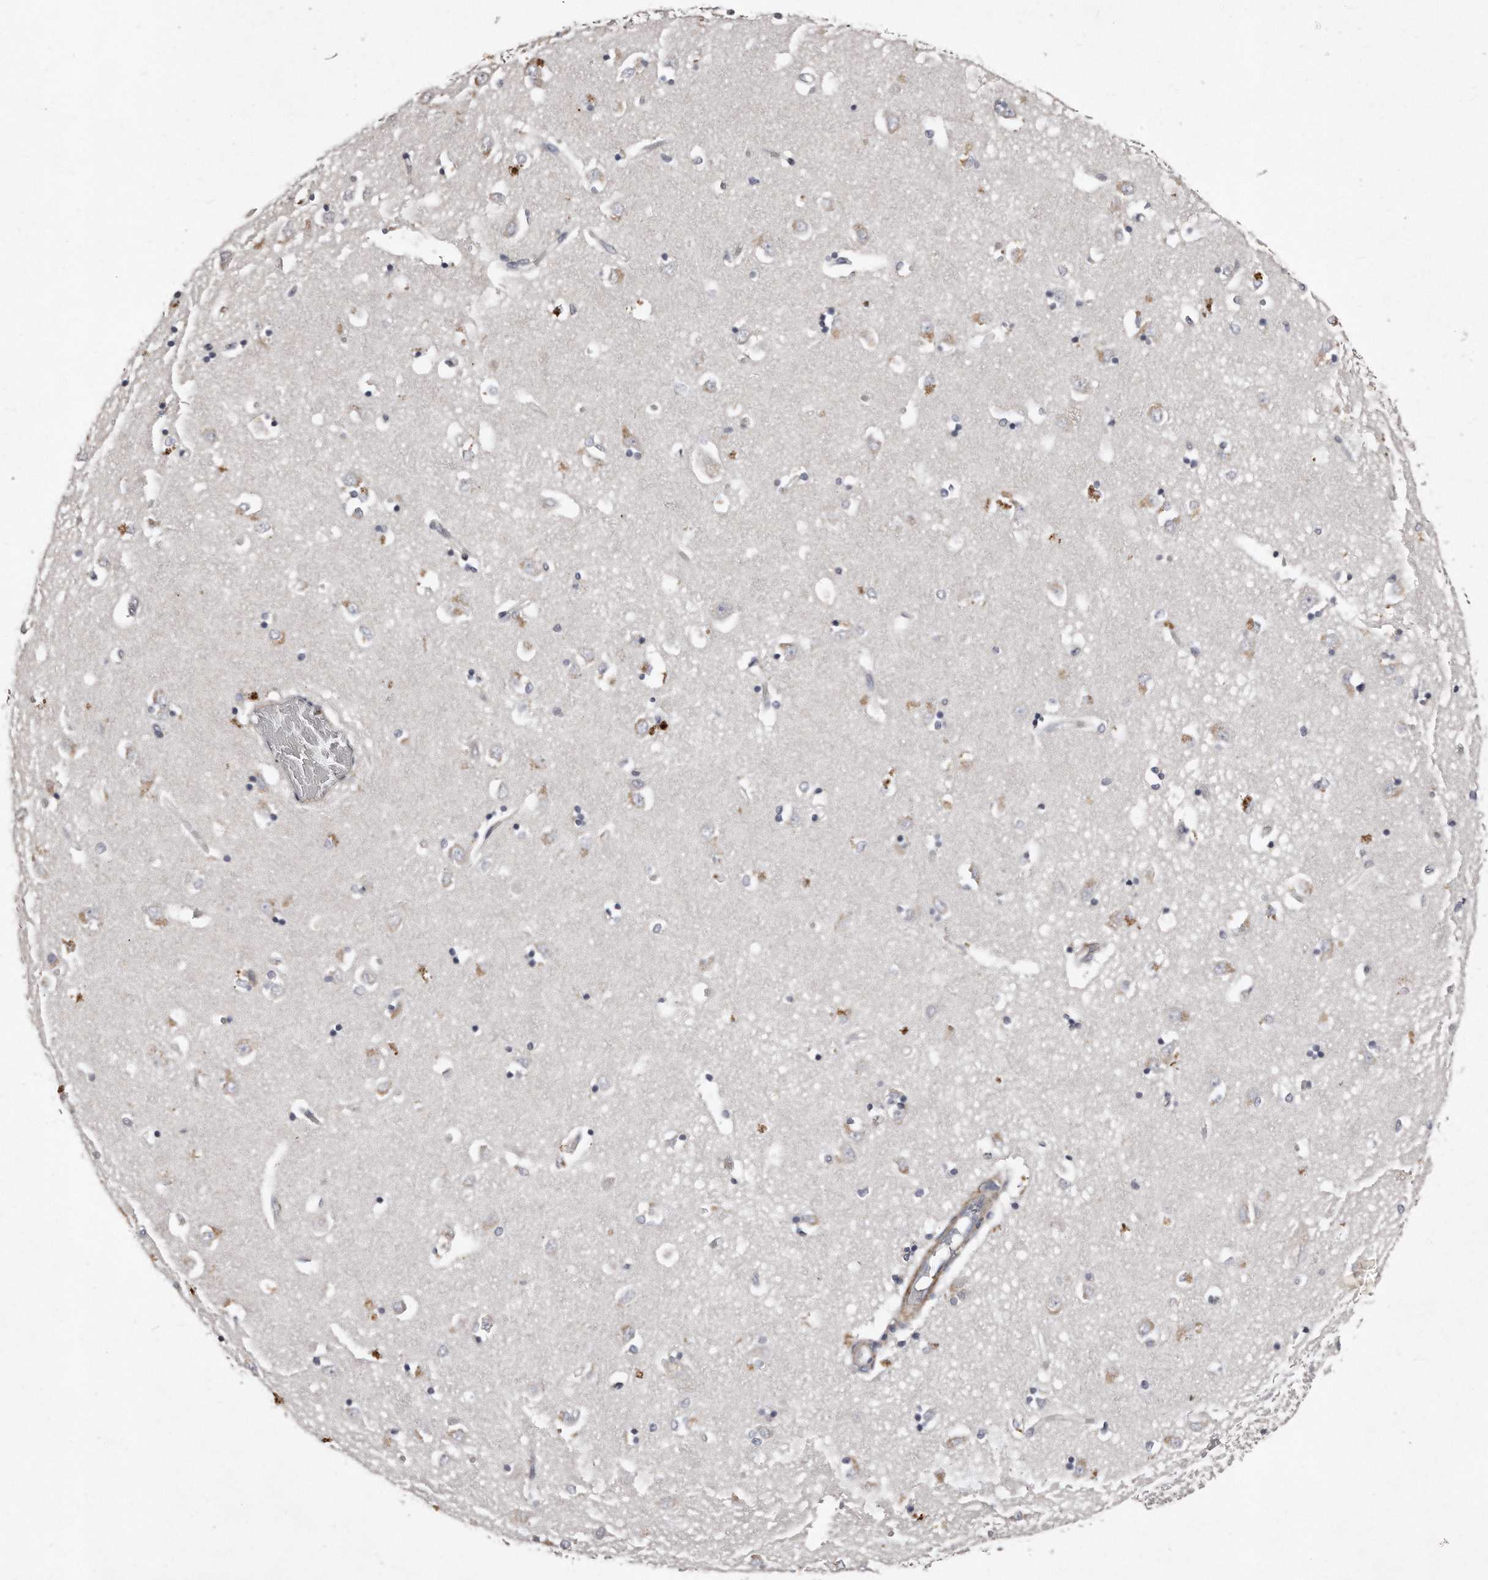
{"staining": {"intensity": "negative", "quantity": "none", "location": "none"}, "tissue": "caudate", "cell_type": "Glial cells", "image_type": "normal", "snomed": [{"axis": "morphology", "description": "Normal tissue, NOS"}, {"axis": "topography", "description": "Lateral ventricle wall"}], "caption": "A histopathology image of human caudate is negative for staining in glial cells. (Stains: DAB IHC with hematoxylin counter stain, Microscopy: brightfield microscopy at high magnification).", "gene": "LMOD1", "patient": {"sex": "male", "age": 45}}